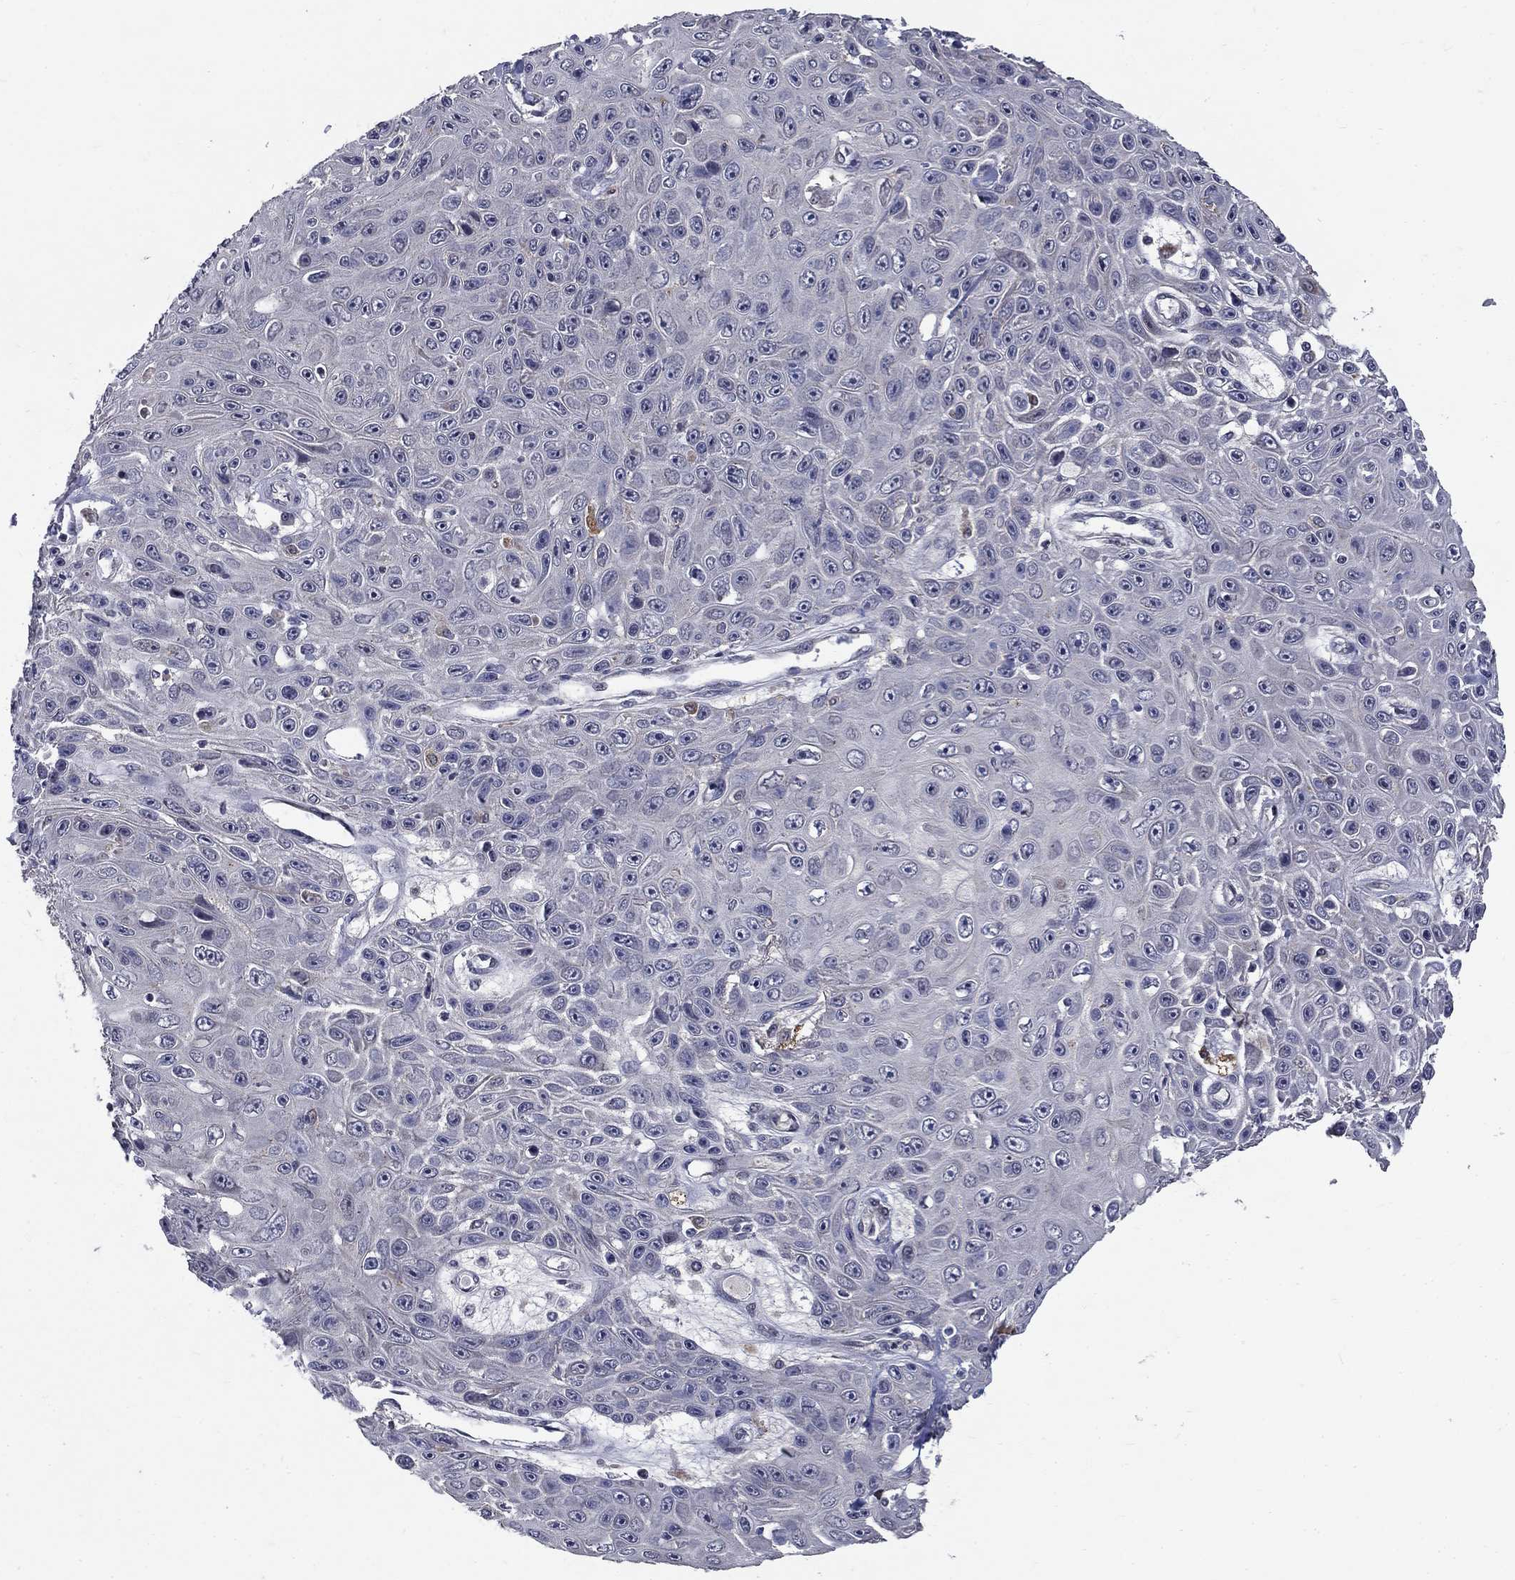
{"staining": {"intensity": "negative", "quantity": "none", "location": "none"}, "tissue": "skin cancer", "cell_type": "Tumor cells", "image_type": "cancer", "snomed": [{"axis": "morphology", "description": "Squamous cell carcinoma, NOS"}, {"axis": "topography", "description": "Skin"}], "caption": "Immunohistochemistry (IHC) image of neoplastic tissue: human skin squamous cell carcinoma stained with DAB (3,3'-diaminobenzidine) demonstrates no significant protein expression in tumor cells.", "gene": "FAM3B", "patient": {"sex": "male", "age": 82}}